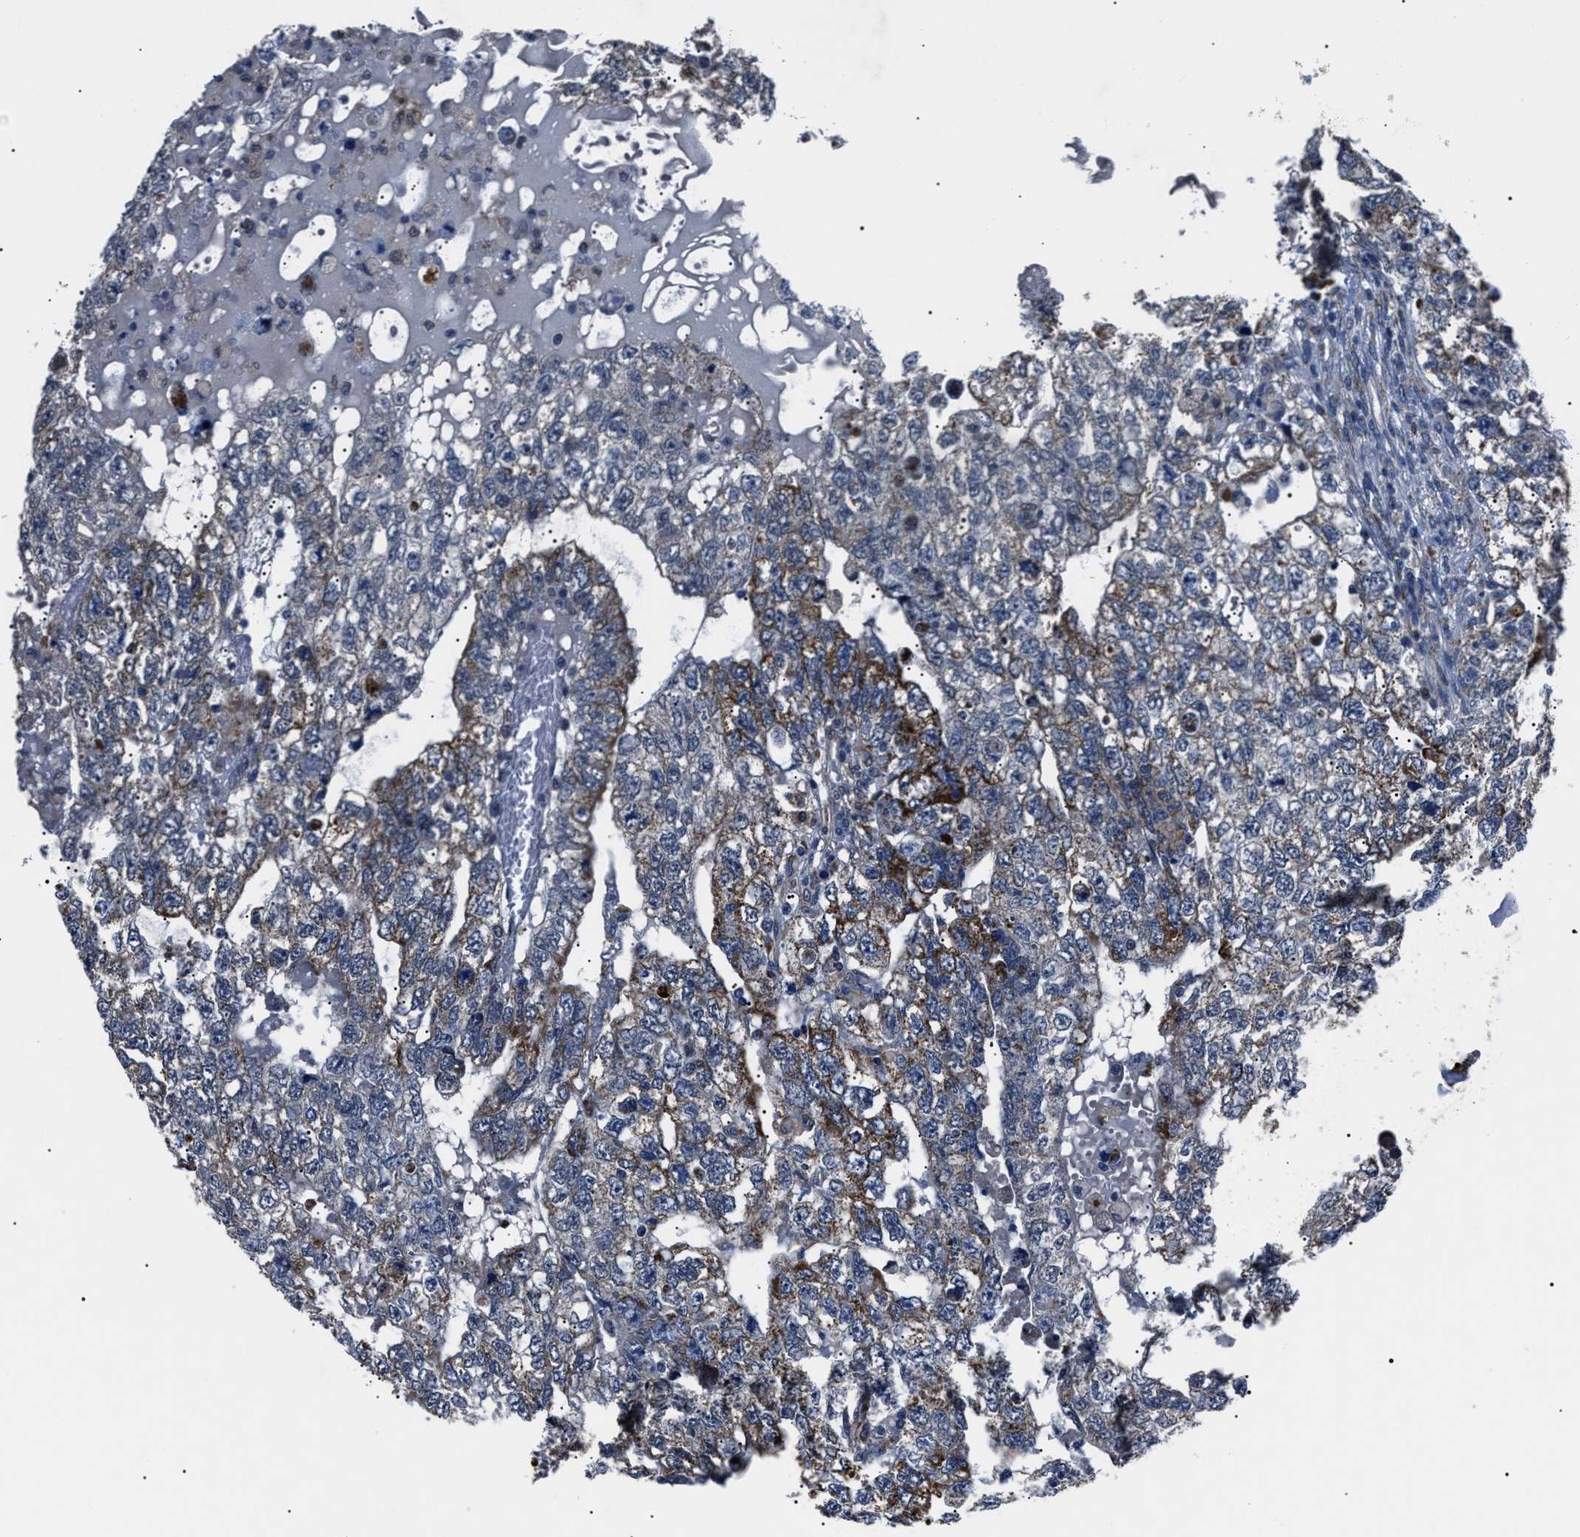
{"staining": {"intensity": "moderate", "quantity": "<25%", "location": "cytoplasmic/membranous"}, "tissue": "testis cancer", "cell_type": "Tumor cells", "image_type": "cancer", "snomed": [{"axis": "morphology", "description": "Carcinoma, Embryonal, NOS"}, {"axis": "topography", "description": "Testis"}], "caption": "Protein expression analysis of testis embryonal carcinoma exhibits moderate cytoplasmic/membranous expression in about <25% of tumor cells. The staining is performed using DAB (3,3'-diaminobenzidine) brown chromogen to label protein expression. The nuclei are counter-stained blue using hematoxylin.", "gene": "LRRC14", "patient": {"sex": "male", "age": 36}}